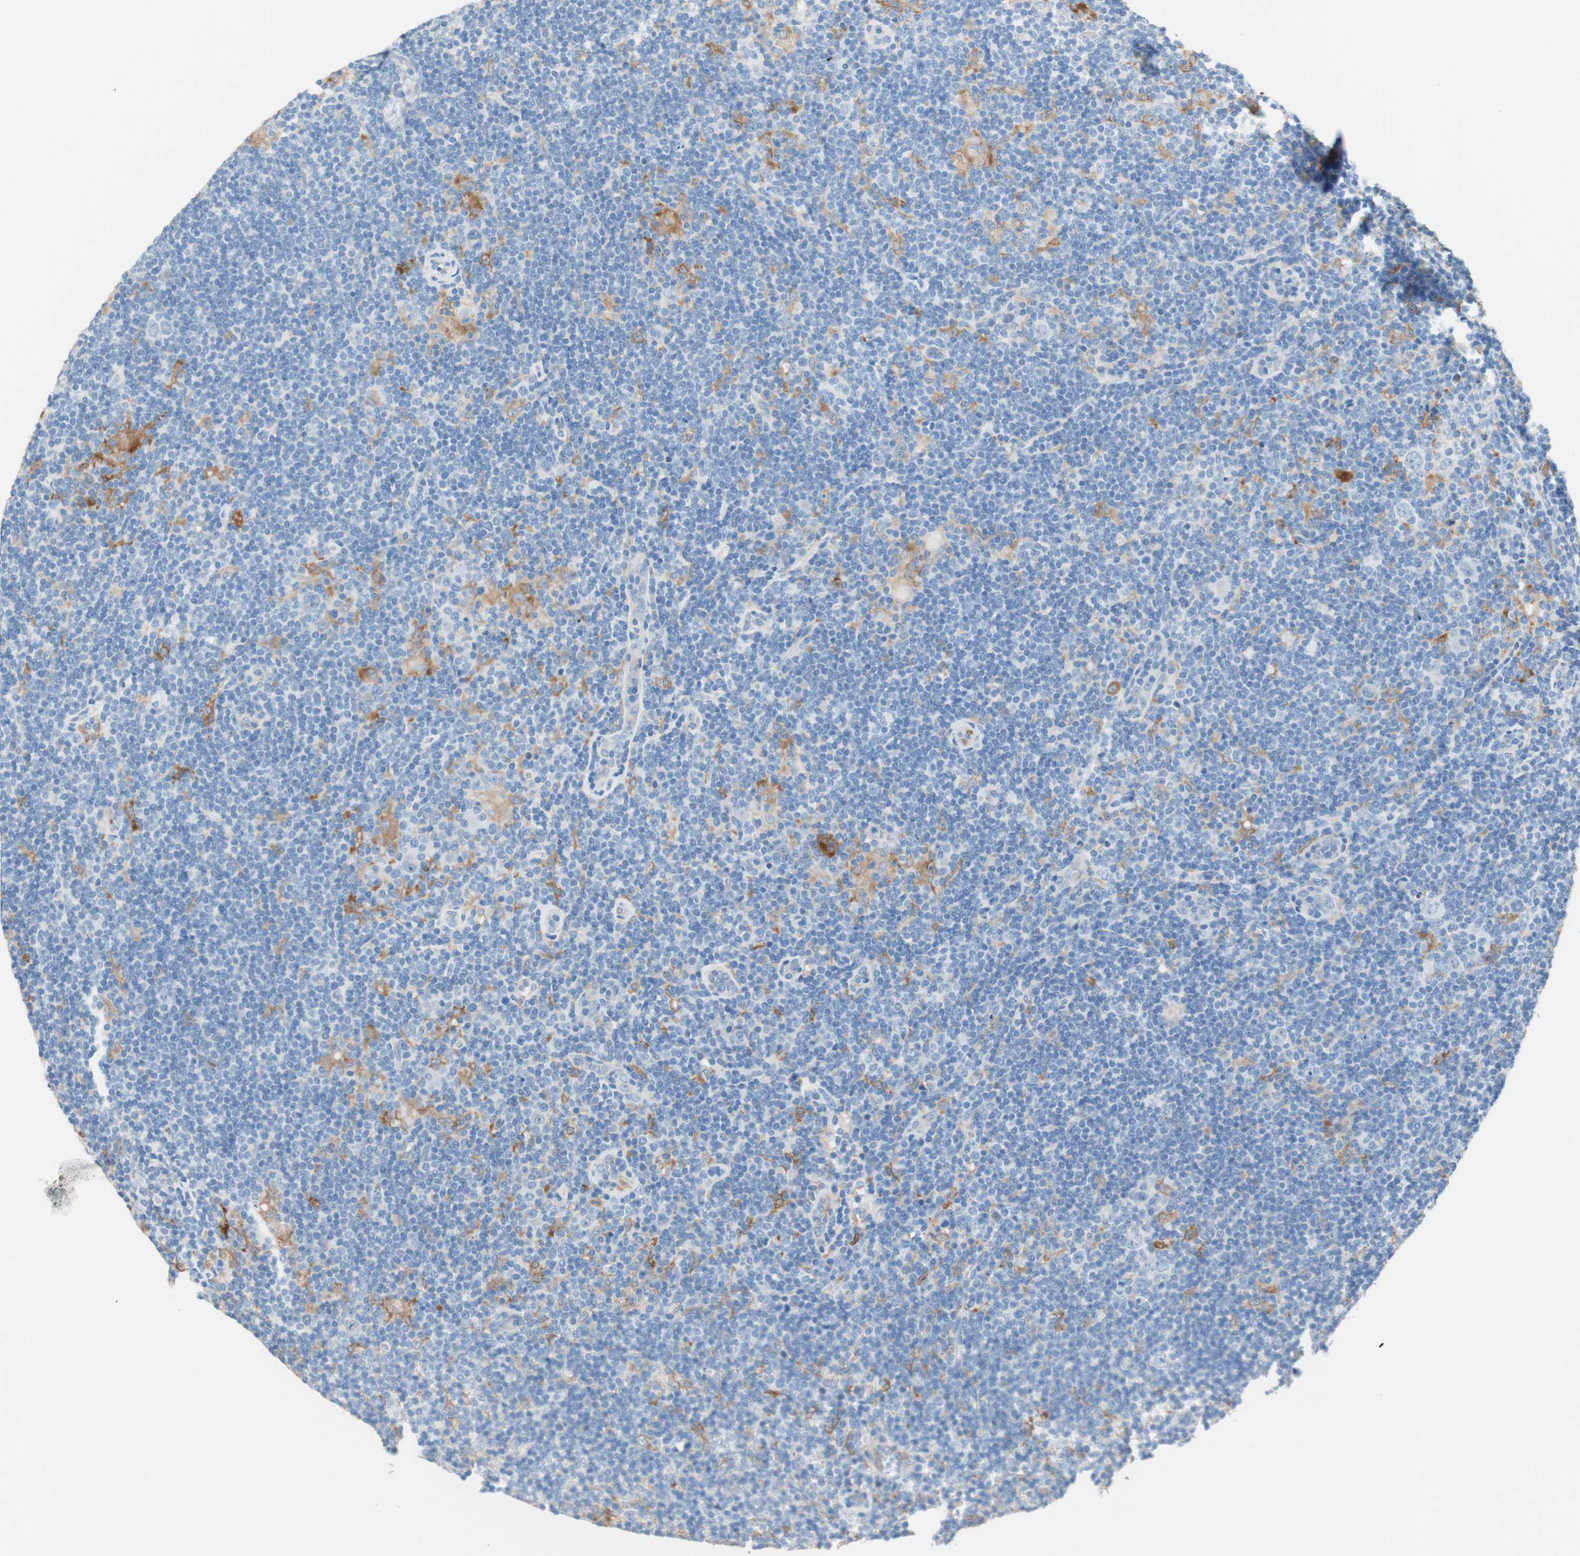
{"staining": {"intensity": "moderate", "quantity": "25%-75%", "location": "cytoplasmic/membranous"}, "tissue": "lymphoma", "cell_type": "Tumor cells", "image_type": "cancer", "snomed": [{"axis": "morphology", "description": "Hodgkin's disease, NOS"}, {"axis": "topography", "description": "Lymph node"}], "caption": "Brown immunohistochemical staining in lymphoma demonstrates moderate cytoplasmic/membranous staining in about 25%-75% of tumor cells.", "gene": "GLUL", "patient": {"sex": "female", "age": 57}}